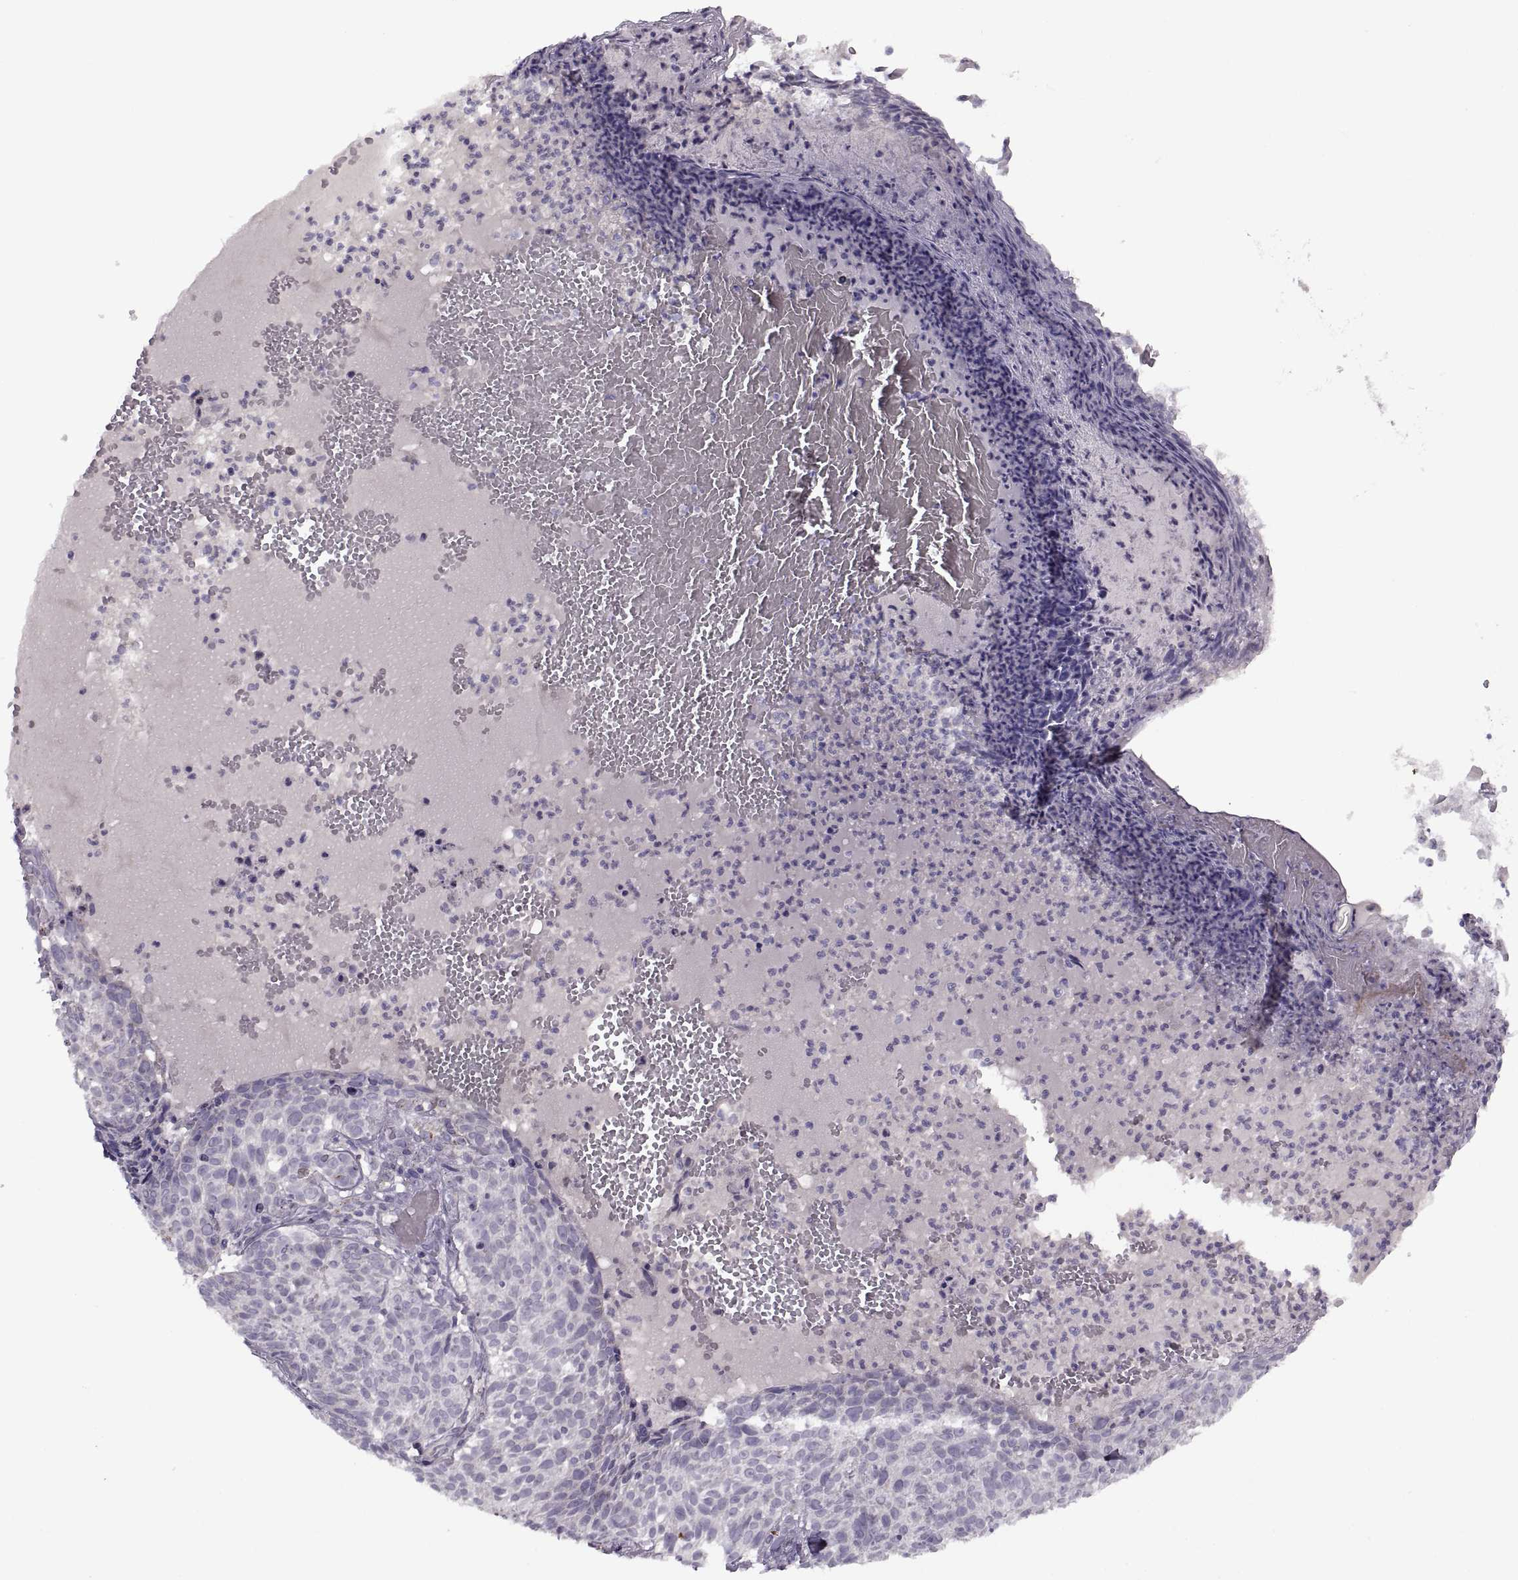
{"staining": {"intensity": "negative", "quantity": "none", "location": "none"}, "tissue": "skin cancer", "cell_type": "Tumor cells", "image_type": "cancer", "snomed": [{"axis": "morphology", "description": "Basal cell carcinoma"}, {"axis": "topography", "description": "Skin"}], "caption": "Photomicrograph shows no protein positivity in tumor cells of skin cancer (basal cell carcinoma) tissue.", "gene": "PIERCE1", "patient": {"sex": "male", "age": 90}}